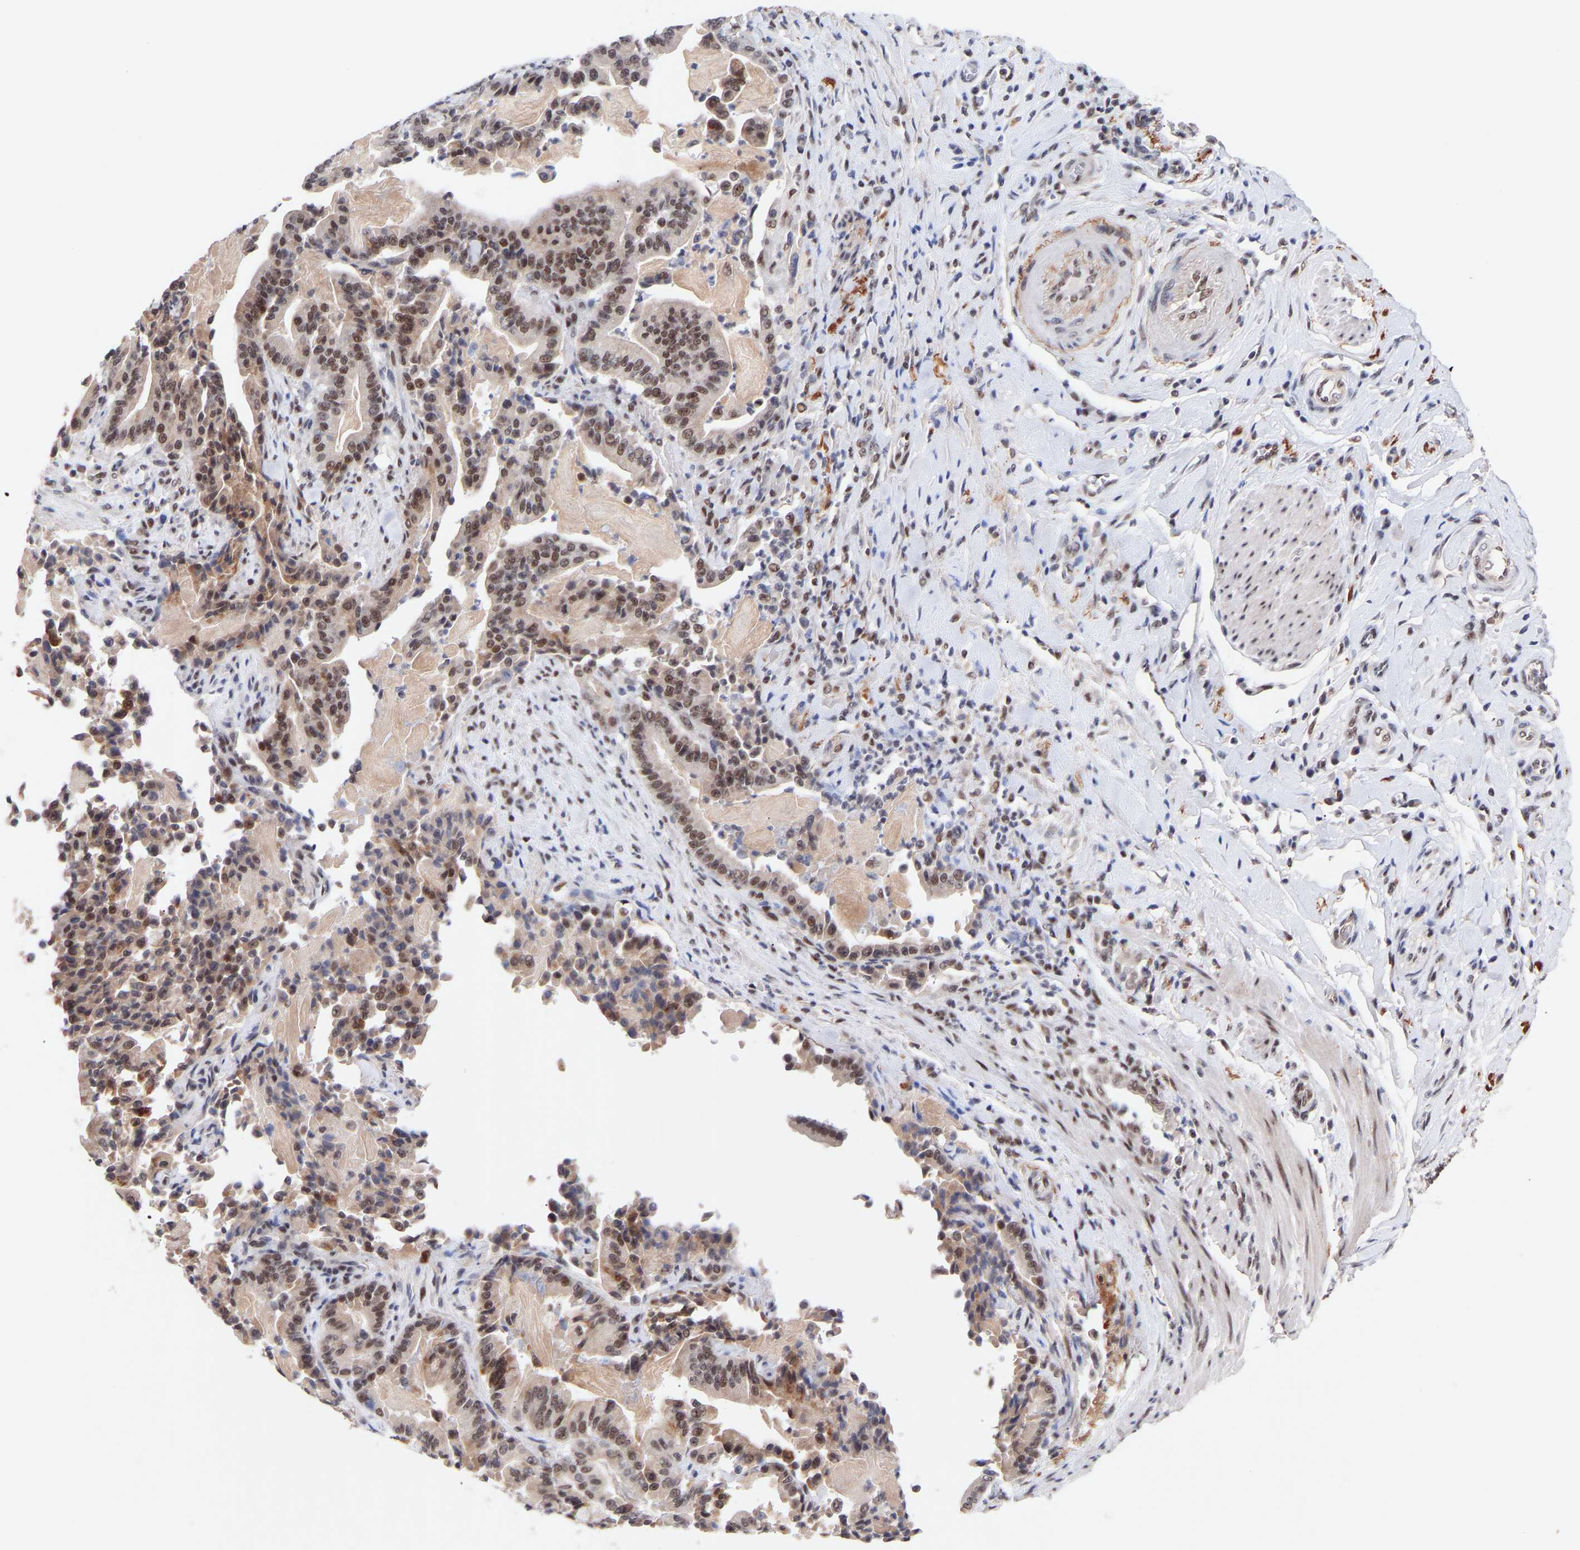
{"staining": {"intensity": "moderate", "quantity": ">75%", "location": "nuclear"}, "tissue": "pancreatic cancer", "cell_type": "Tumor cells", "image_type": "cancer", "snomed": [{"axis": "morphology", "description": "Normal tissue, NOS"}, {"axis": "morphology", "description": "Adenocarcinoma, NOS"}, {"axis": "topography", "description": "Pancreas"}], "caption": "Pancreatic adenocarcinoma was stained to show a protein in brown. There is medium levels of moderate nuclear positivity in about >75% of tumor cells. (IHC, brightfield microscopy, high magnification).", "gene": "RBM15", "patient": {"sex": "male", "age": 63}}